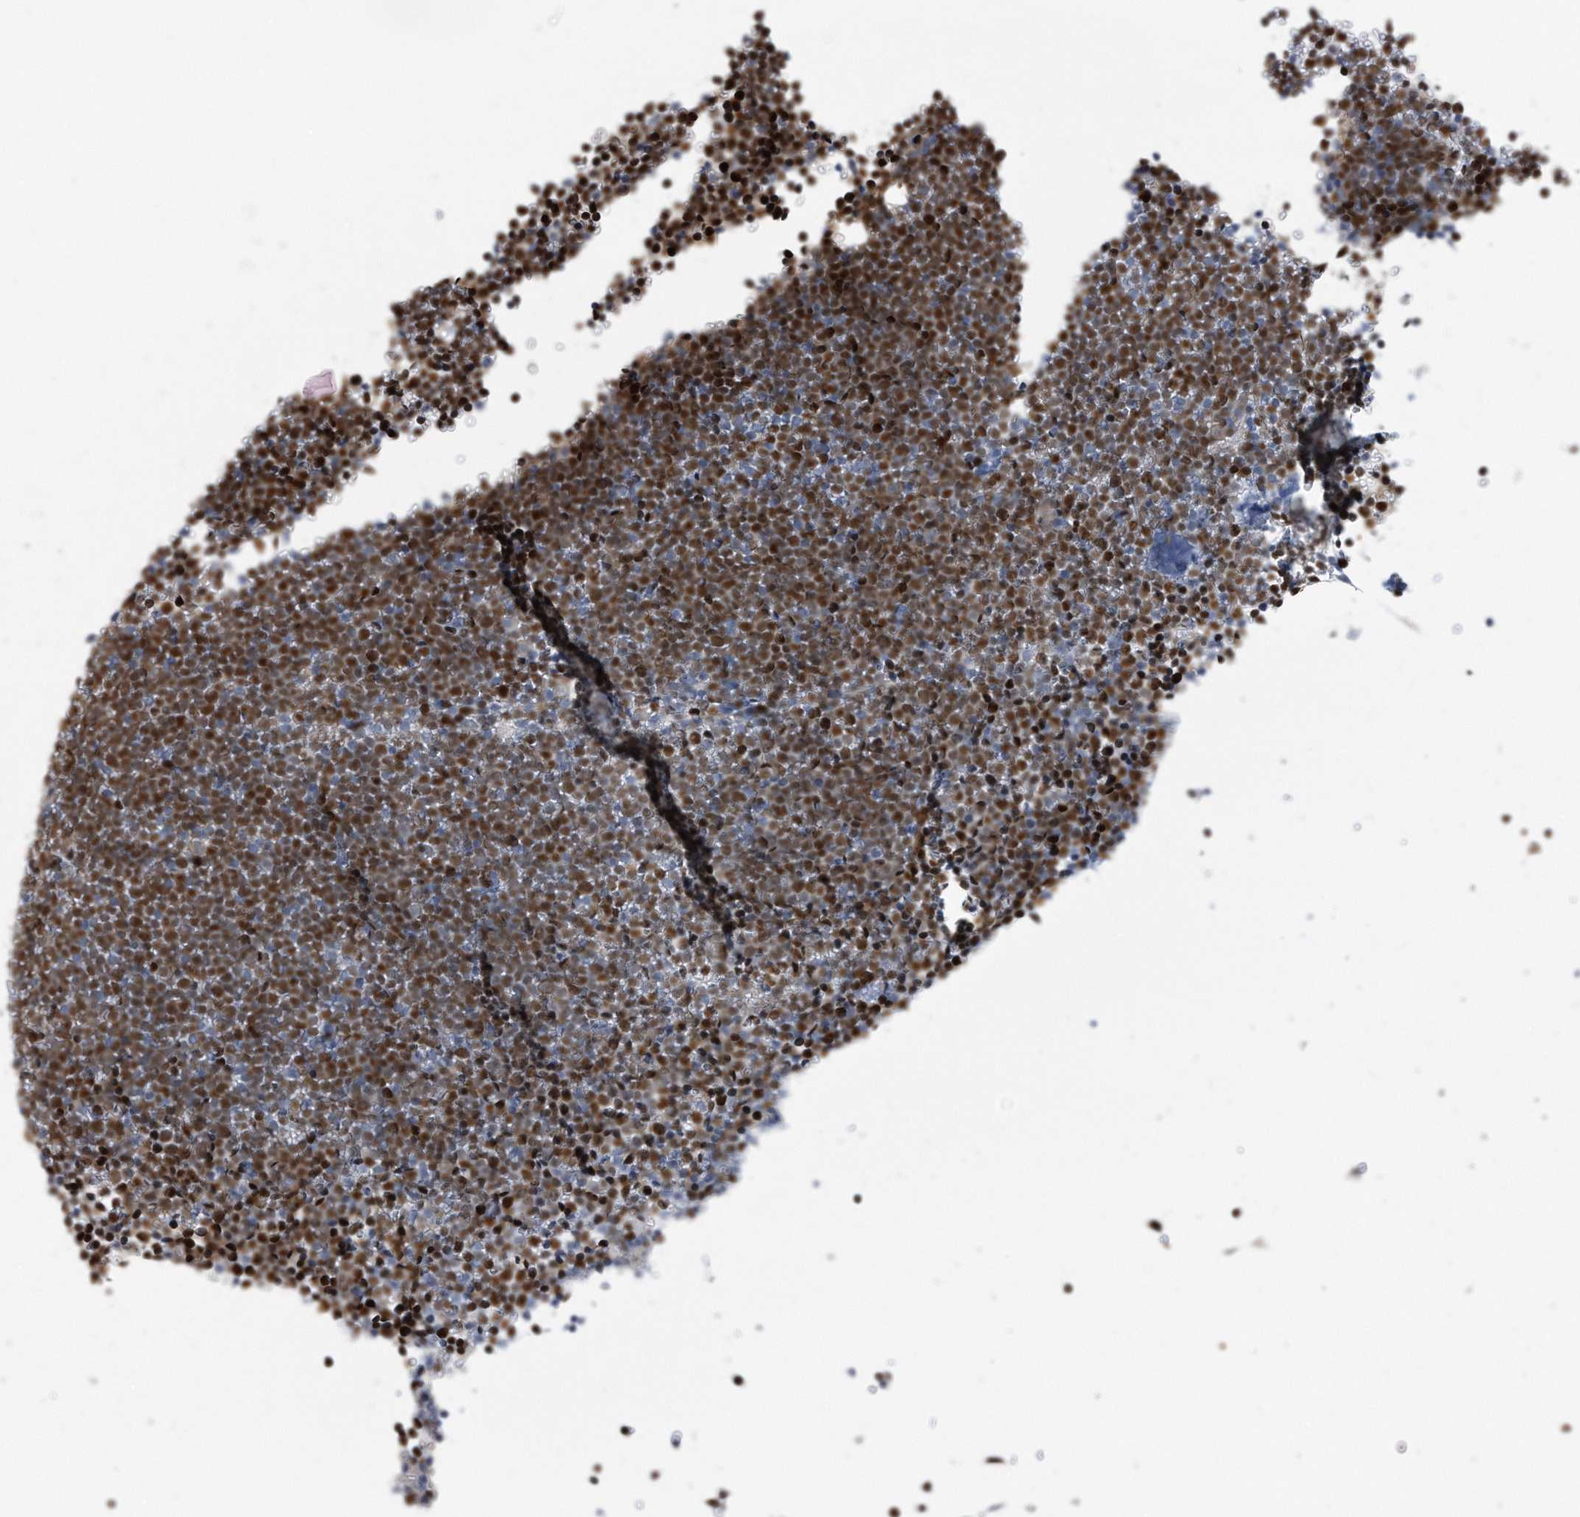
{"staining": {"intensity": "strong", "quantity": ">75%", "location": "nuclear"}, "tissue": "lymphoma", "cell_type": "Tumor cells", "image_type": "cancer", "snomed": [{"axis": "morphology", "description": "Malignant lymphoma, non-Hodgkin's type, High grade"}, {"axis": "topography", "description": "Lymph node"}], "caption": "Tumor cells display high levels of strong nuclear staining in about >75% of cells in human malignant lymphoma, non-Hodgkin's type (high-grade).", "gene": "PCNA", "patient": {"sex": "male", "age": 13}}